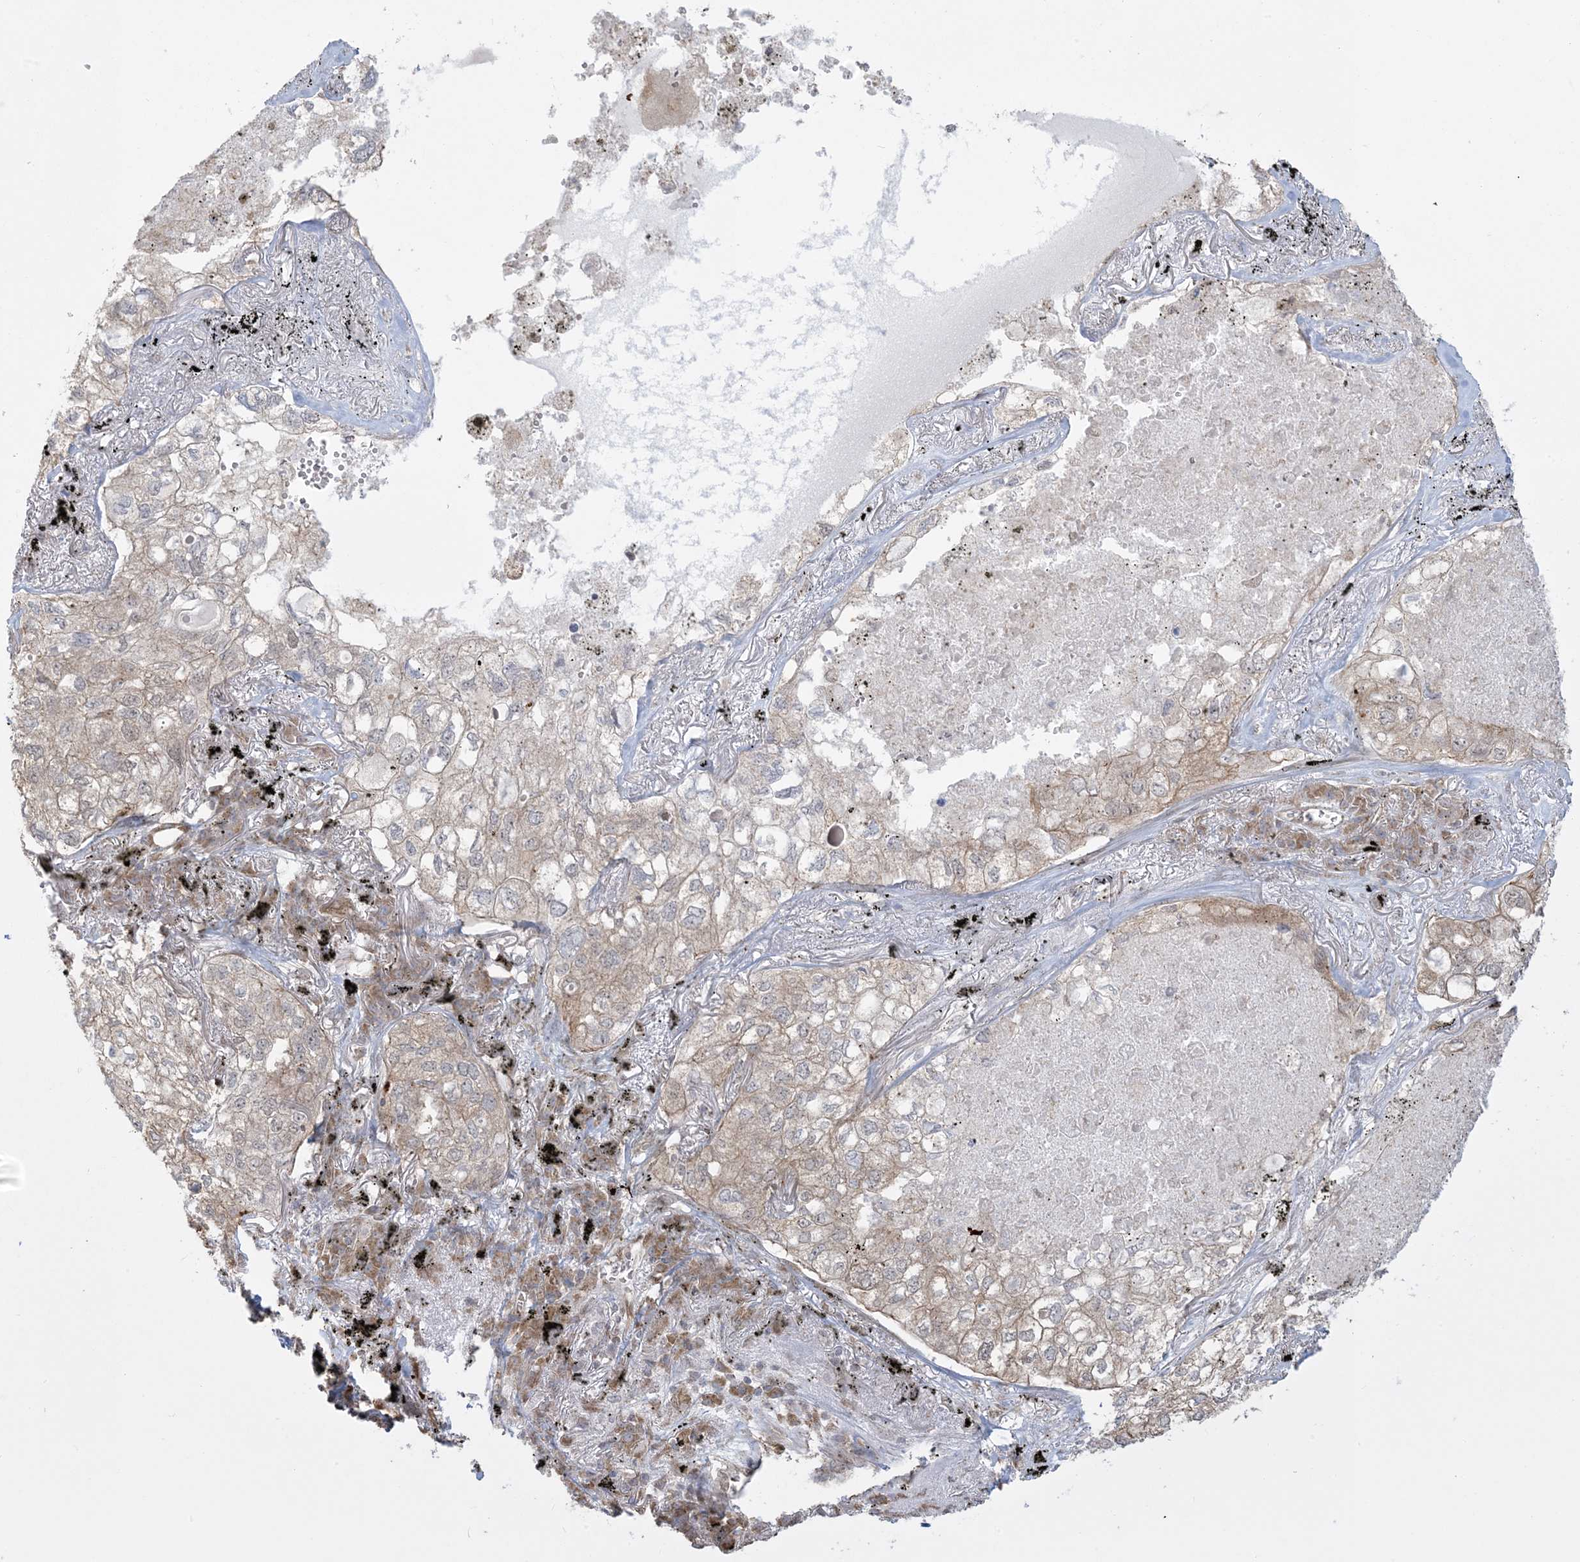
{"staining": {"intensity": "negative", "quantity": "none", "location": "none"}, "tissue": "lung cancer", "cell_type": "Tumor cells", "image_type": "cancer", "snomed": [{"axis": "morphology", "description": "Adenocarcinoma, NOS"}, {"axis": "topography", "description": "Lung"}], "caption": "Tumor cells show no significant staining in adenocarcinoma (lung).", "gene": "ABCF3", "patient": {"sex": "male", "age": 65}}